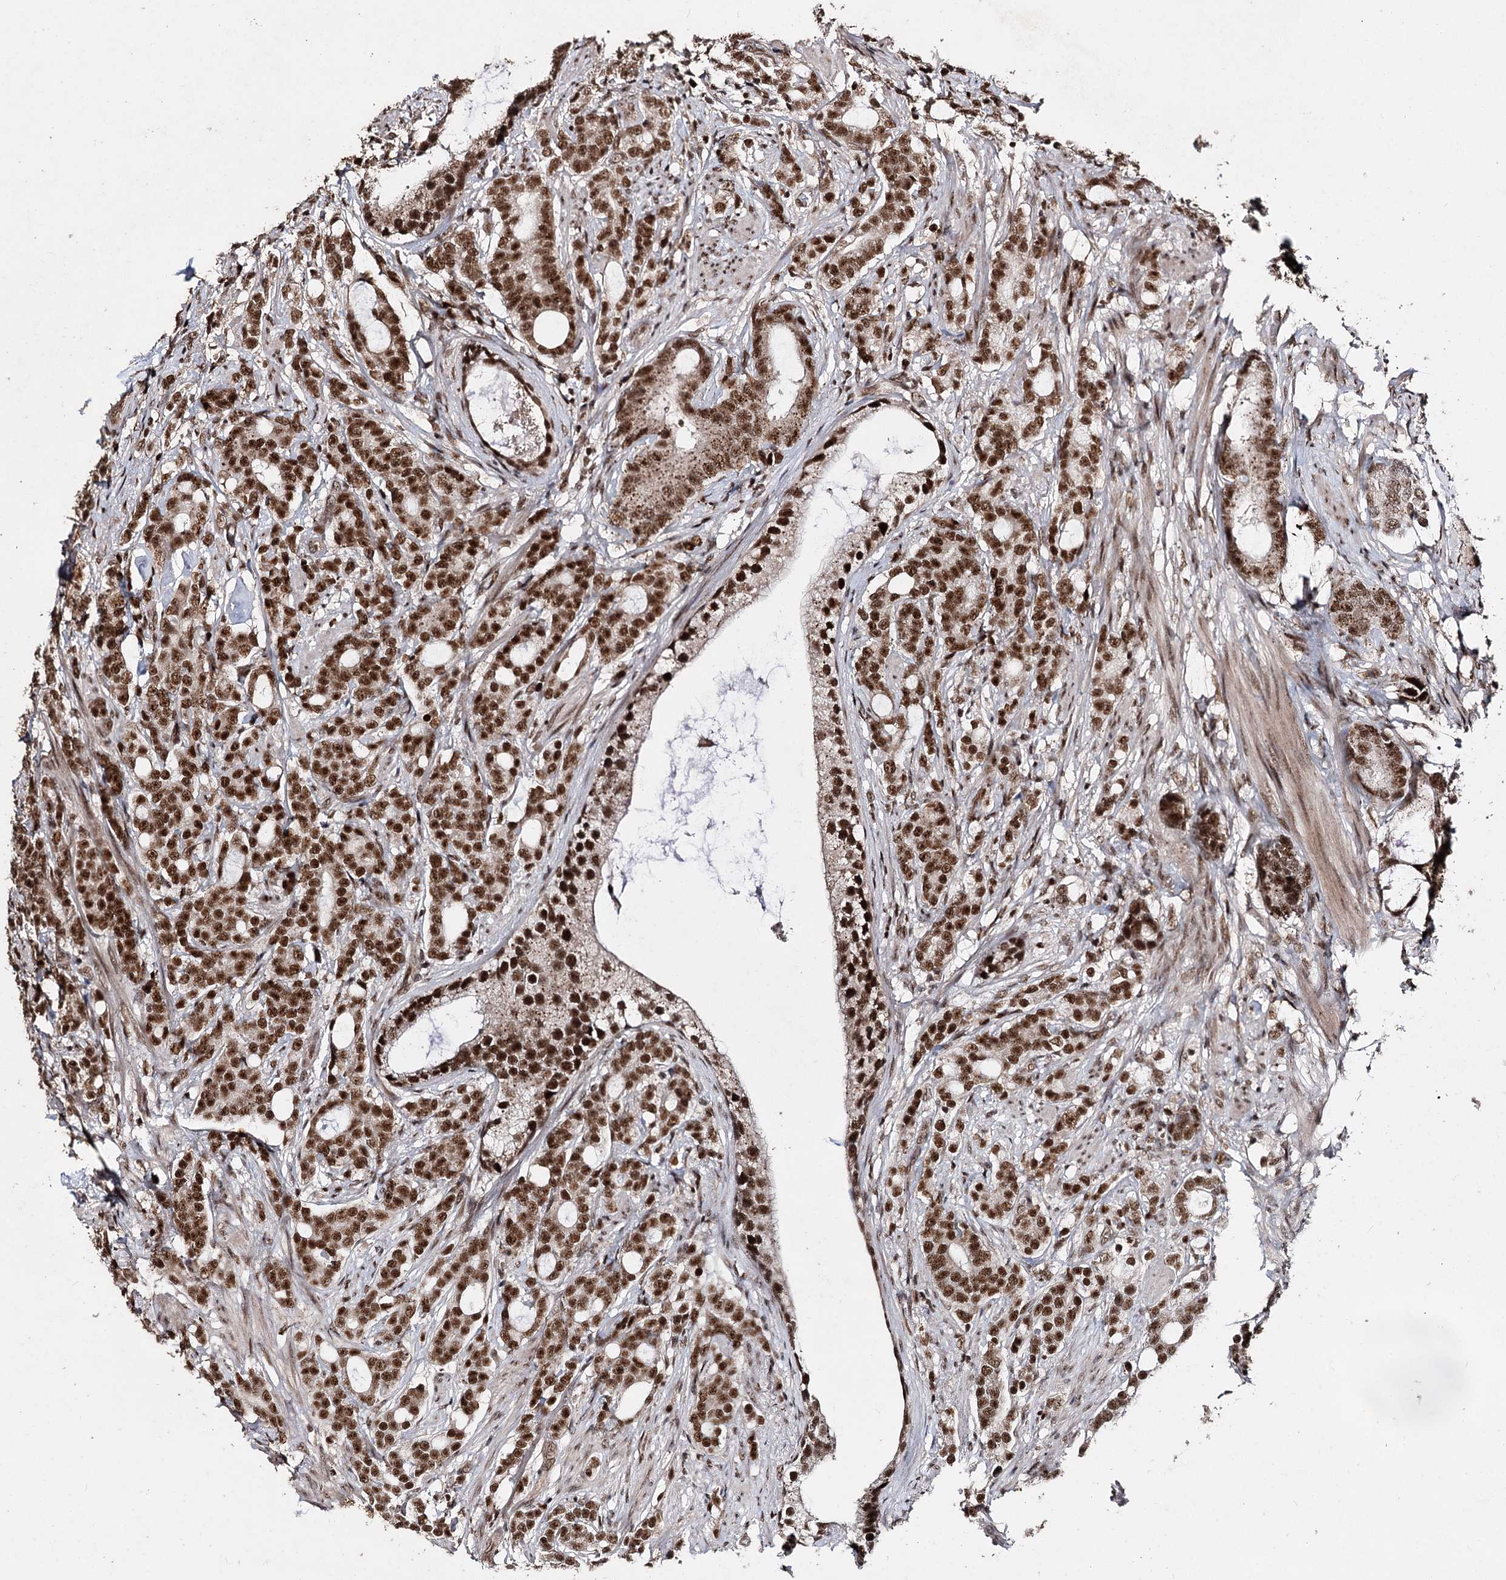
{"staining": {"intensity": "strong", "quantity": ">75%", "location": "nuclear"}, "tissue": "prostate cancer", "cell_type": "Tumor cells", "image_type": "cancer", "snomed": [{"axis": "morphology", "description": "Adenocarcinoma, Low grade"}, {"axis": "topography", "description": "Prostate"}], "caption": "Immunohistochemistry (IHC) of human prostate cancer displays high levels of strong nuclear expression in approximately >75% of tumor cells.", "gene": "U2SURP", "patient": {"sex": "male", "age": 71}}